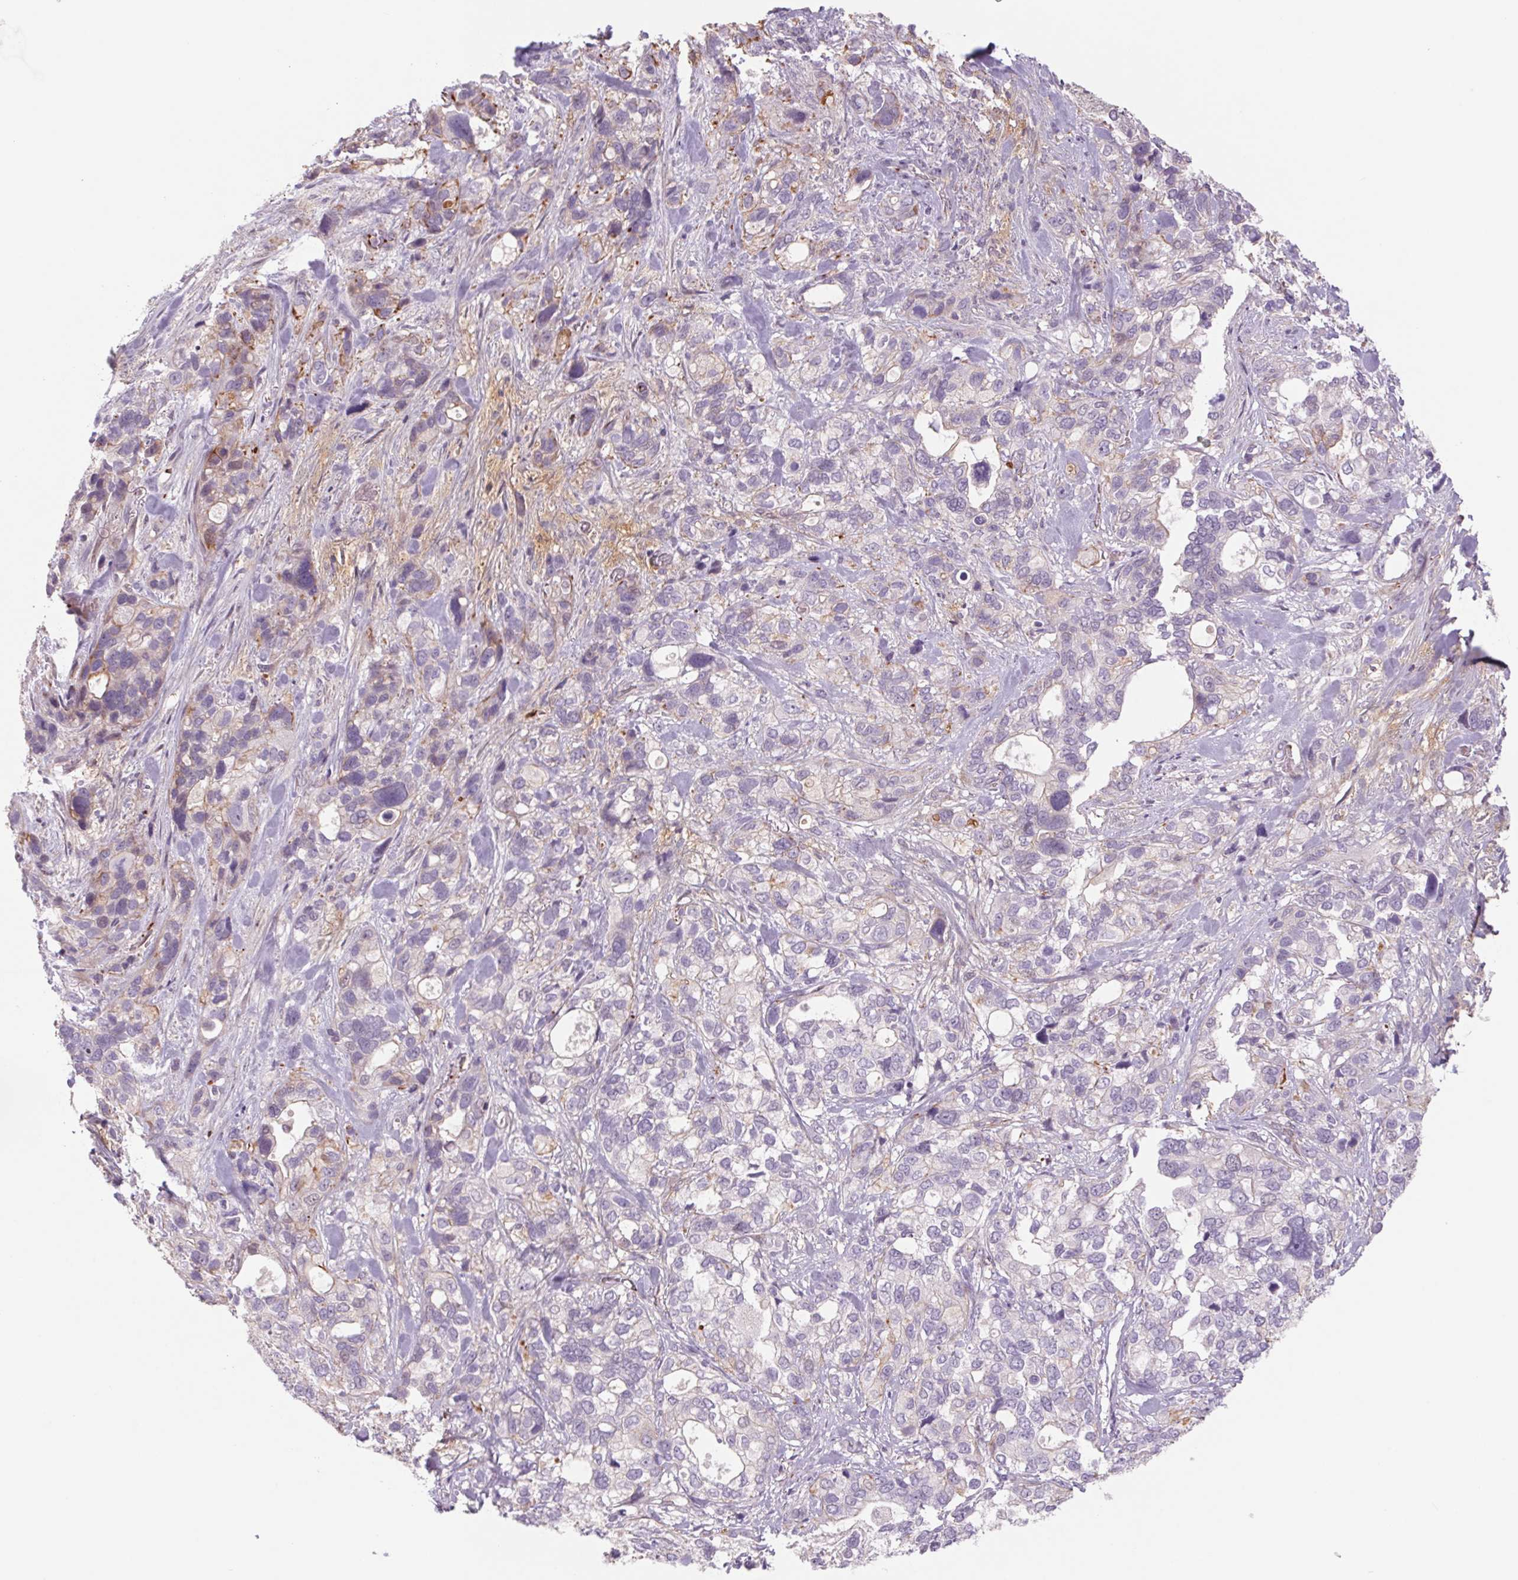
{"staining": {"intensity": "negative", "quantity": "none", "location": "none"}, "tissue": "stomach cancer", "cell_type": "Tumor cells", "image_type": "cancer", "snomed": [{"axis": "morphology", "description": "Adenocarcinoma, NOS"}, {"axis": "topography", "description": "Stomach, upper"}], "caption": "Adenocarcinoma (stomach) was stained to show a protein in brown. There is no significant positivity in tumor cells. (Stains: DAB immunohistochemistry with hematoxylin counter stain, Microscopy: brightfield microscopy at high magnification).", "gene": "MS4A13", "patient": {"sex": "female", "age": 81}}